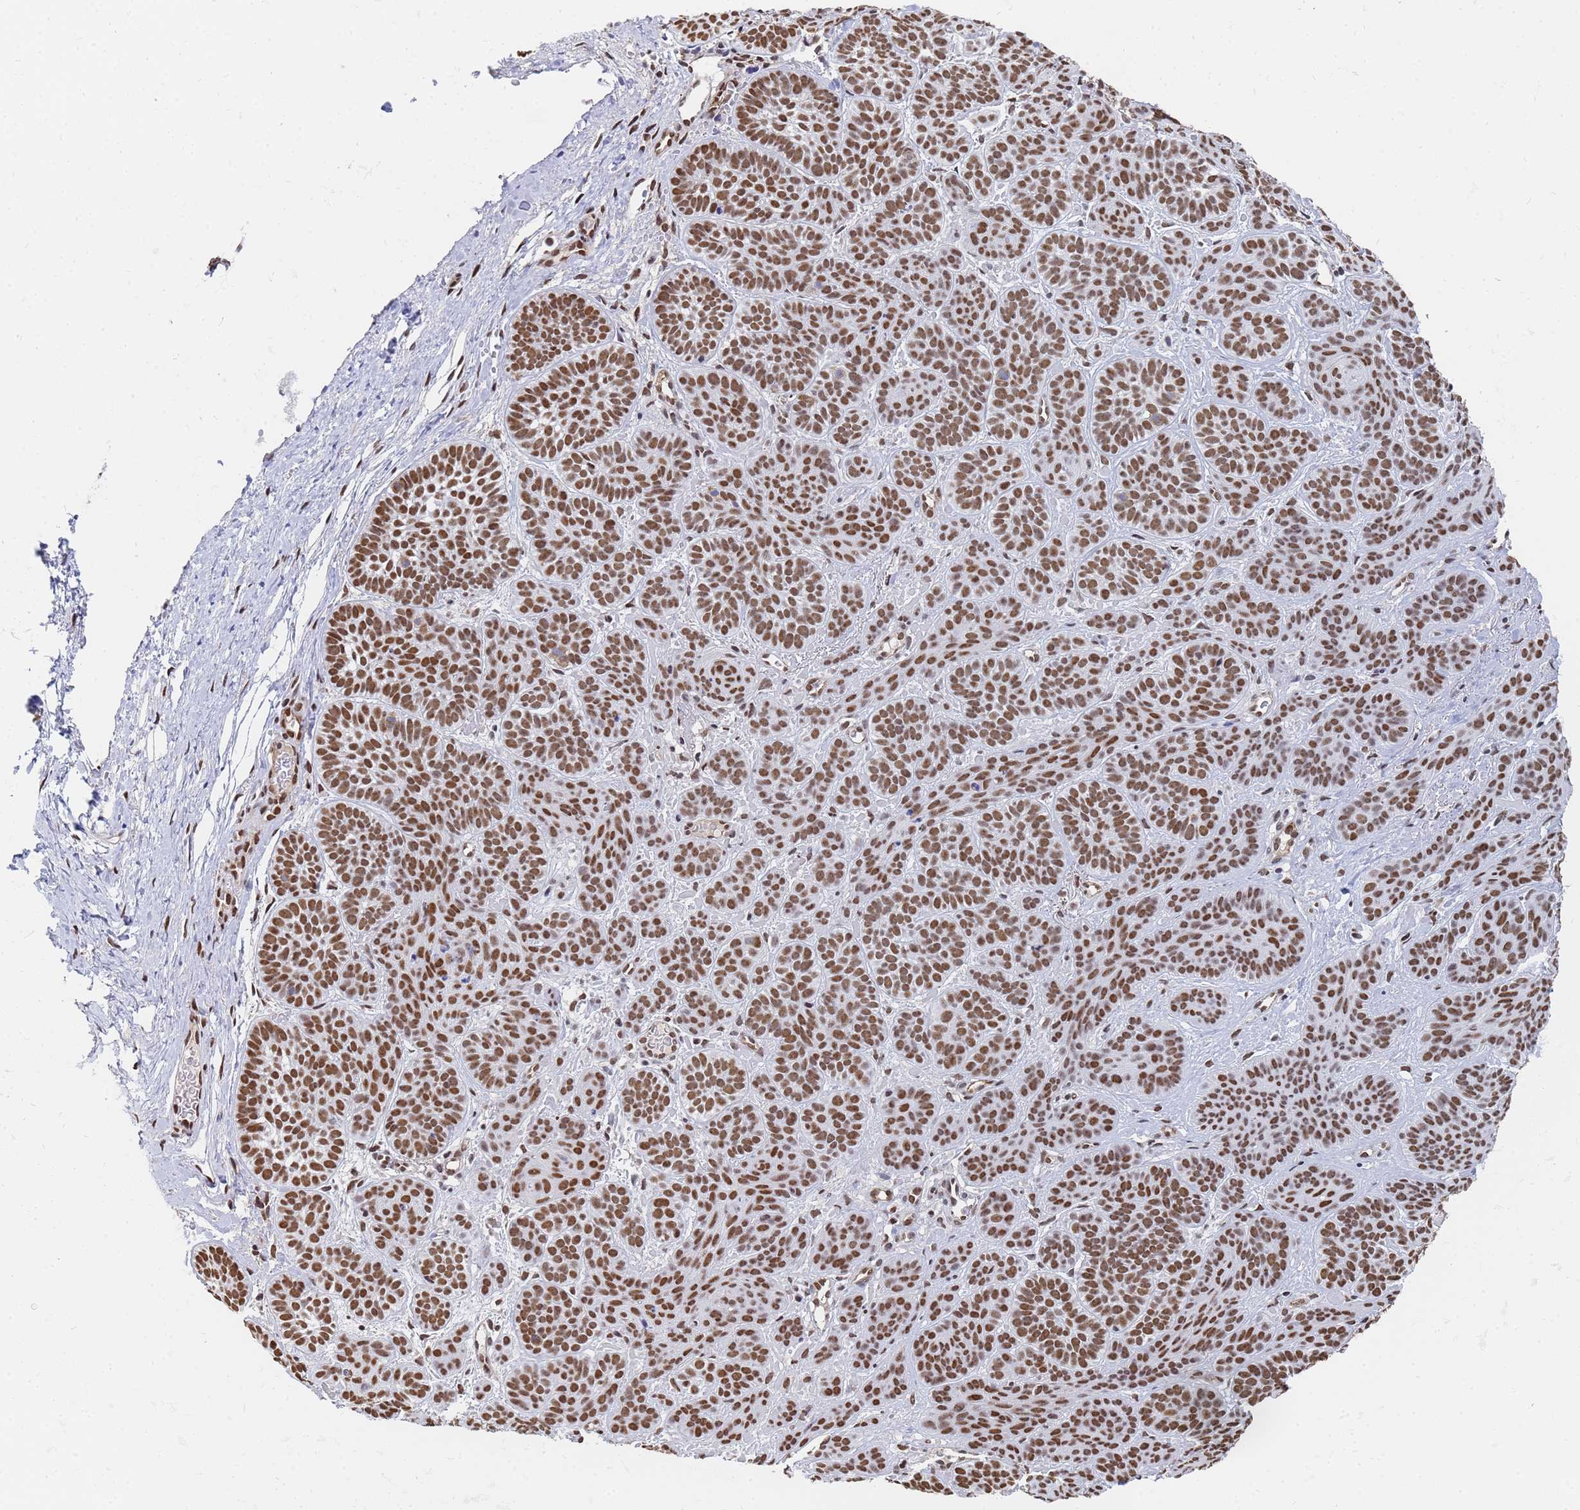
{"staining": {"intensity": "moderate", "quantity": ">75%", "location": "nuclear"}, "tissue": "skin cancer", "cell_type": "Tumor cells", "image_type": "cancer", "snomed": [{"axis": "morphology", "description": "Basal cell carcinoma"}, {"axis": "topography", "description": "Skin"}], "caption": "An image showing moderate nuclear positivity in approximately >75% of tumor cells in skin cancer, as visualized by brown immunohistochemical staining.", "gene": "RAVER2", "patient": {"sex": "male", "age": 85}}